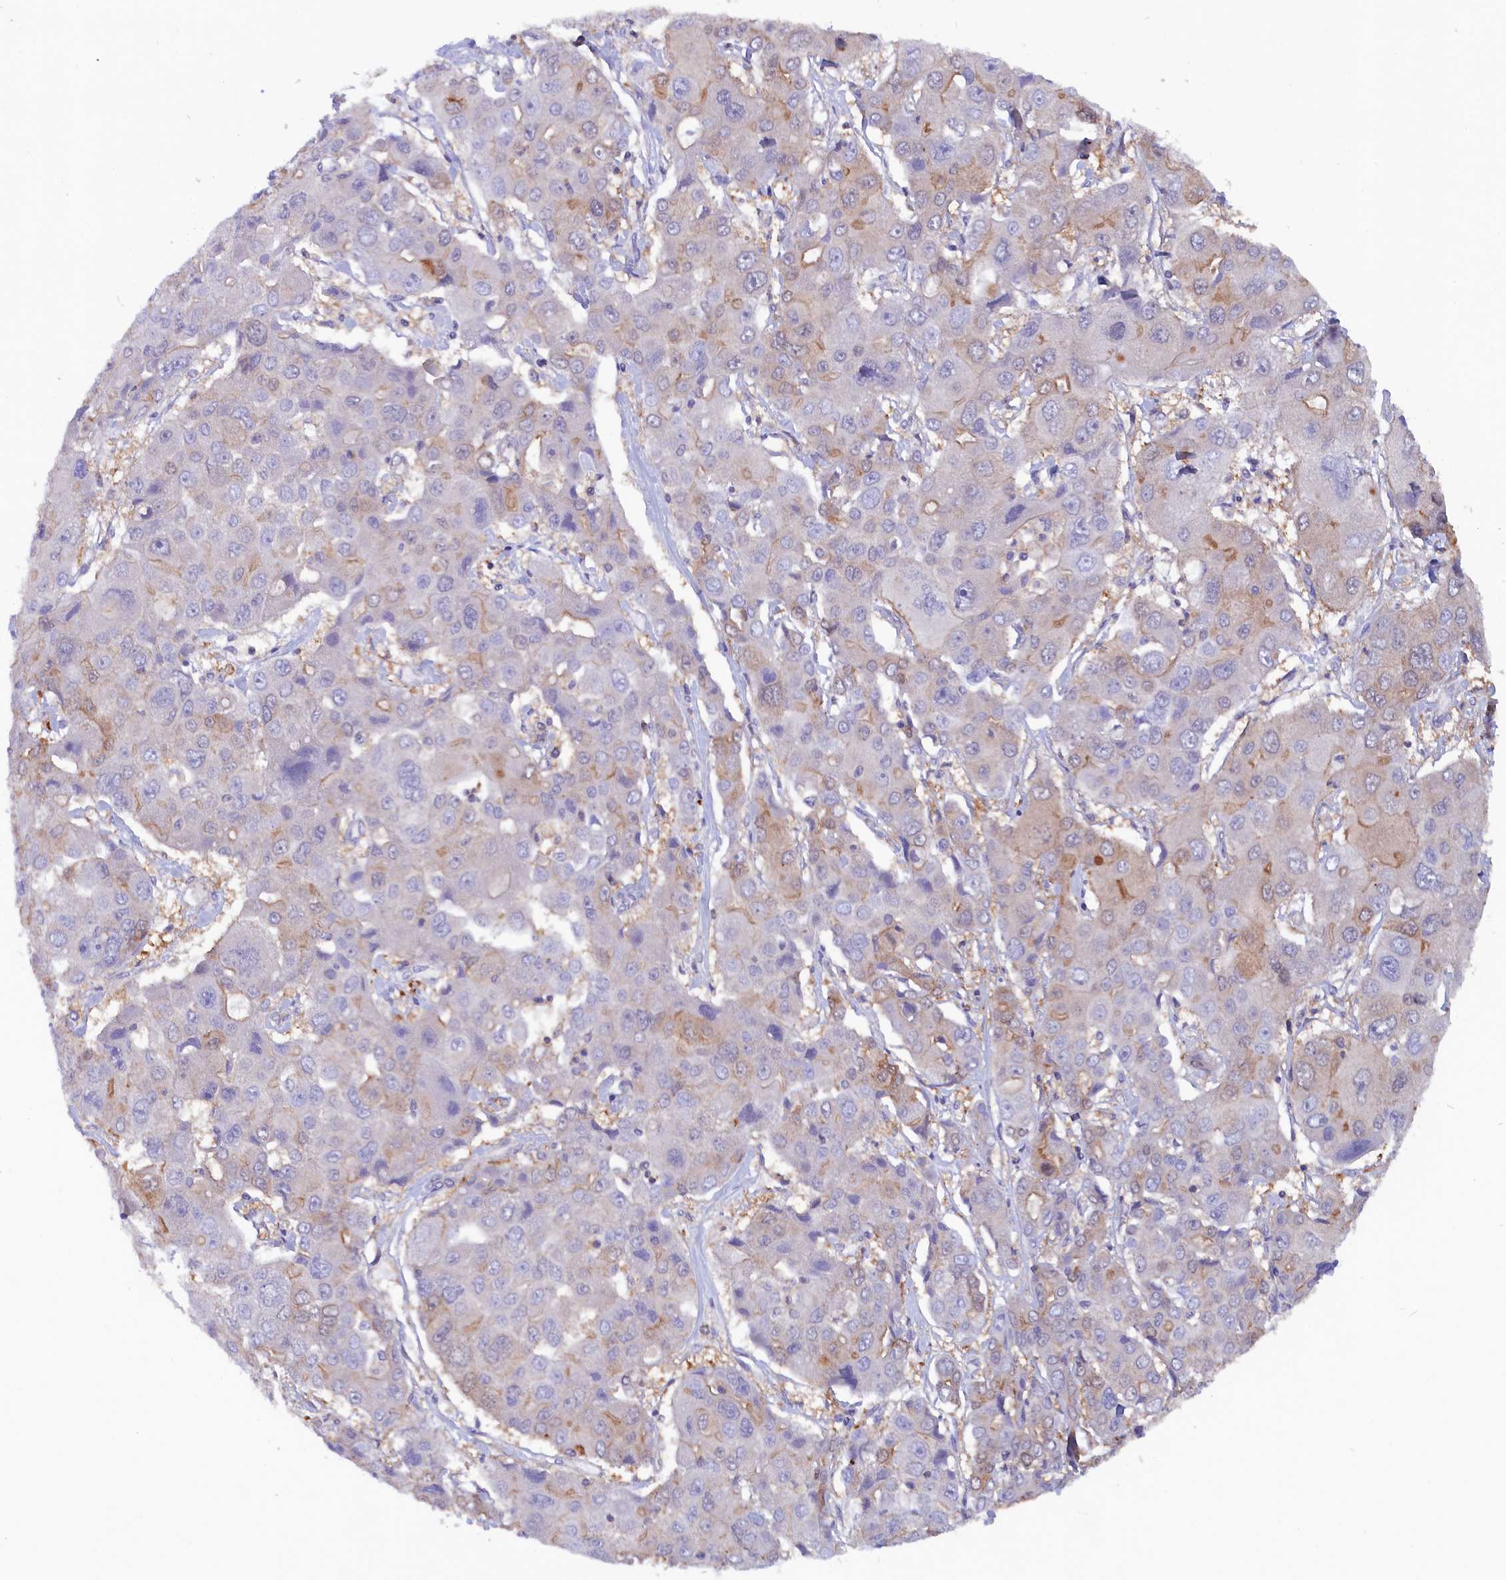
{"staining": {"intensity": "weak", "quantity": "<25%", "location": "cytoplasmic/membranous"}, "tissue": "liver cancer", "cell_type": "Tumor cells", "image_type": "cancer", "snomed": [{"axis": "morphology", "description": "Cholangiocarcinoma"}, {"axis": "topography", "description": "Liver"}], "caption": "Liver cancer (cholangiocarcinoma) was stained to show a protein in brown. There is no significant expression in tumor cells. (Immunohistochemistry (ihc), brightfield microscopy, high magnification).", "gene": "JPT2", "patient": {"sex": "male", "age": 67}}